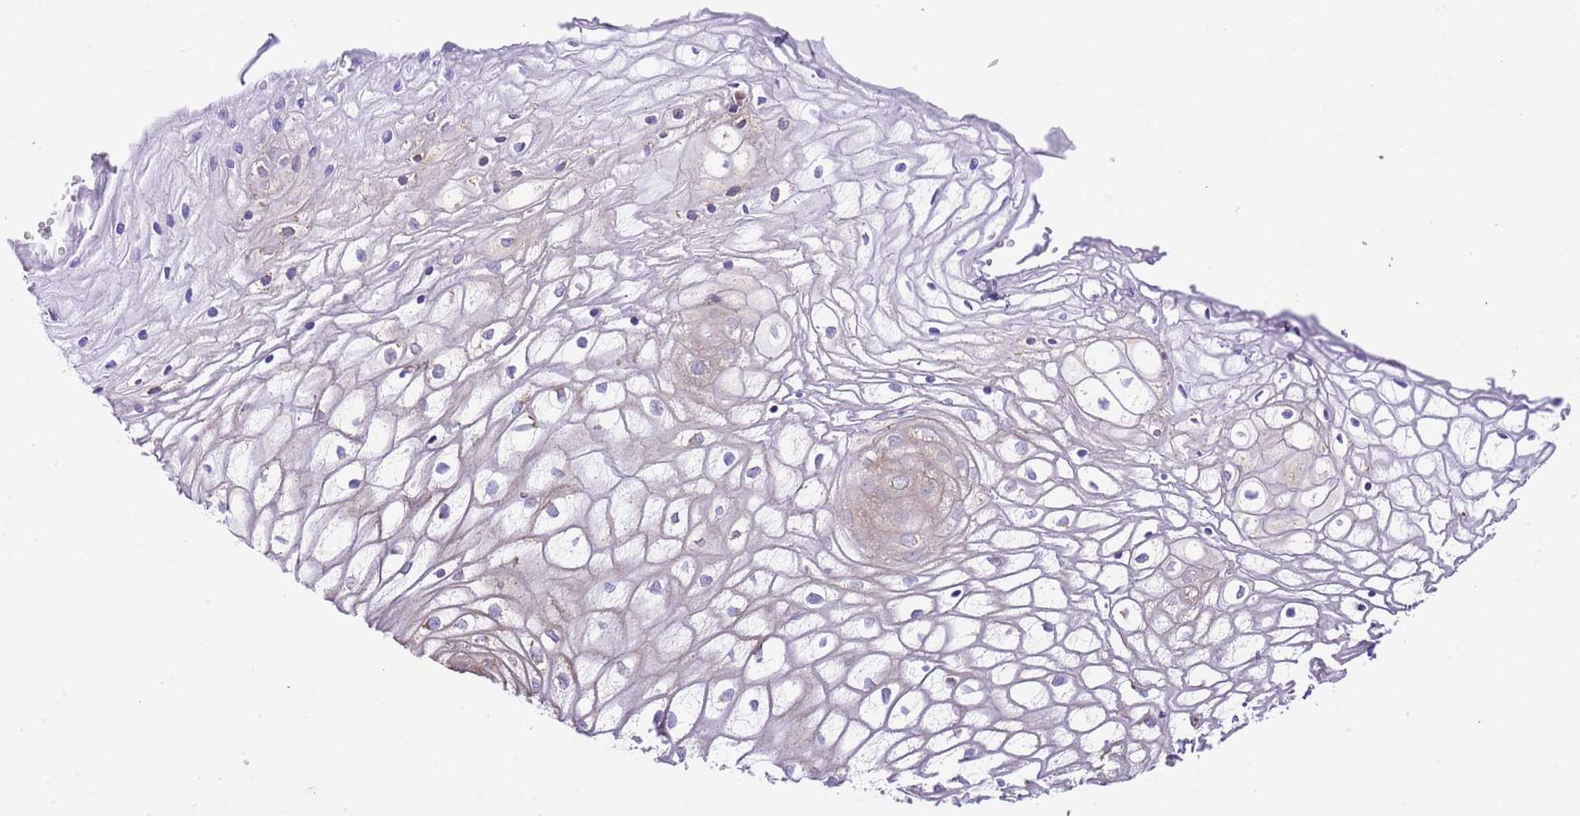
{"staining": {"intensity": "moderate", "quantity": "25%-75%", "location": "cytoplasmic/membranous"}, "tissue": "vagina", "cell_type": "Squamous epithelial cells", "image_type": "normal", "snomed": [{"axis": "morphology", "description": "Normal tissue, NOS"}, {"axis": "topography", "description": "Vagina"}], "caption": "High-power microscopy captured an immunohistochemistry (IHC) micrograph of unremarkable vagina, revealing moderate cytoplasmic/membranous expression in approximately 25%-75% of squamous epithelial cells. Nuclei are stained in blue.", "gene": "RPS10", "patient": {"sex": "female", "age": 34}}